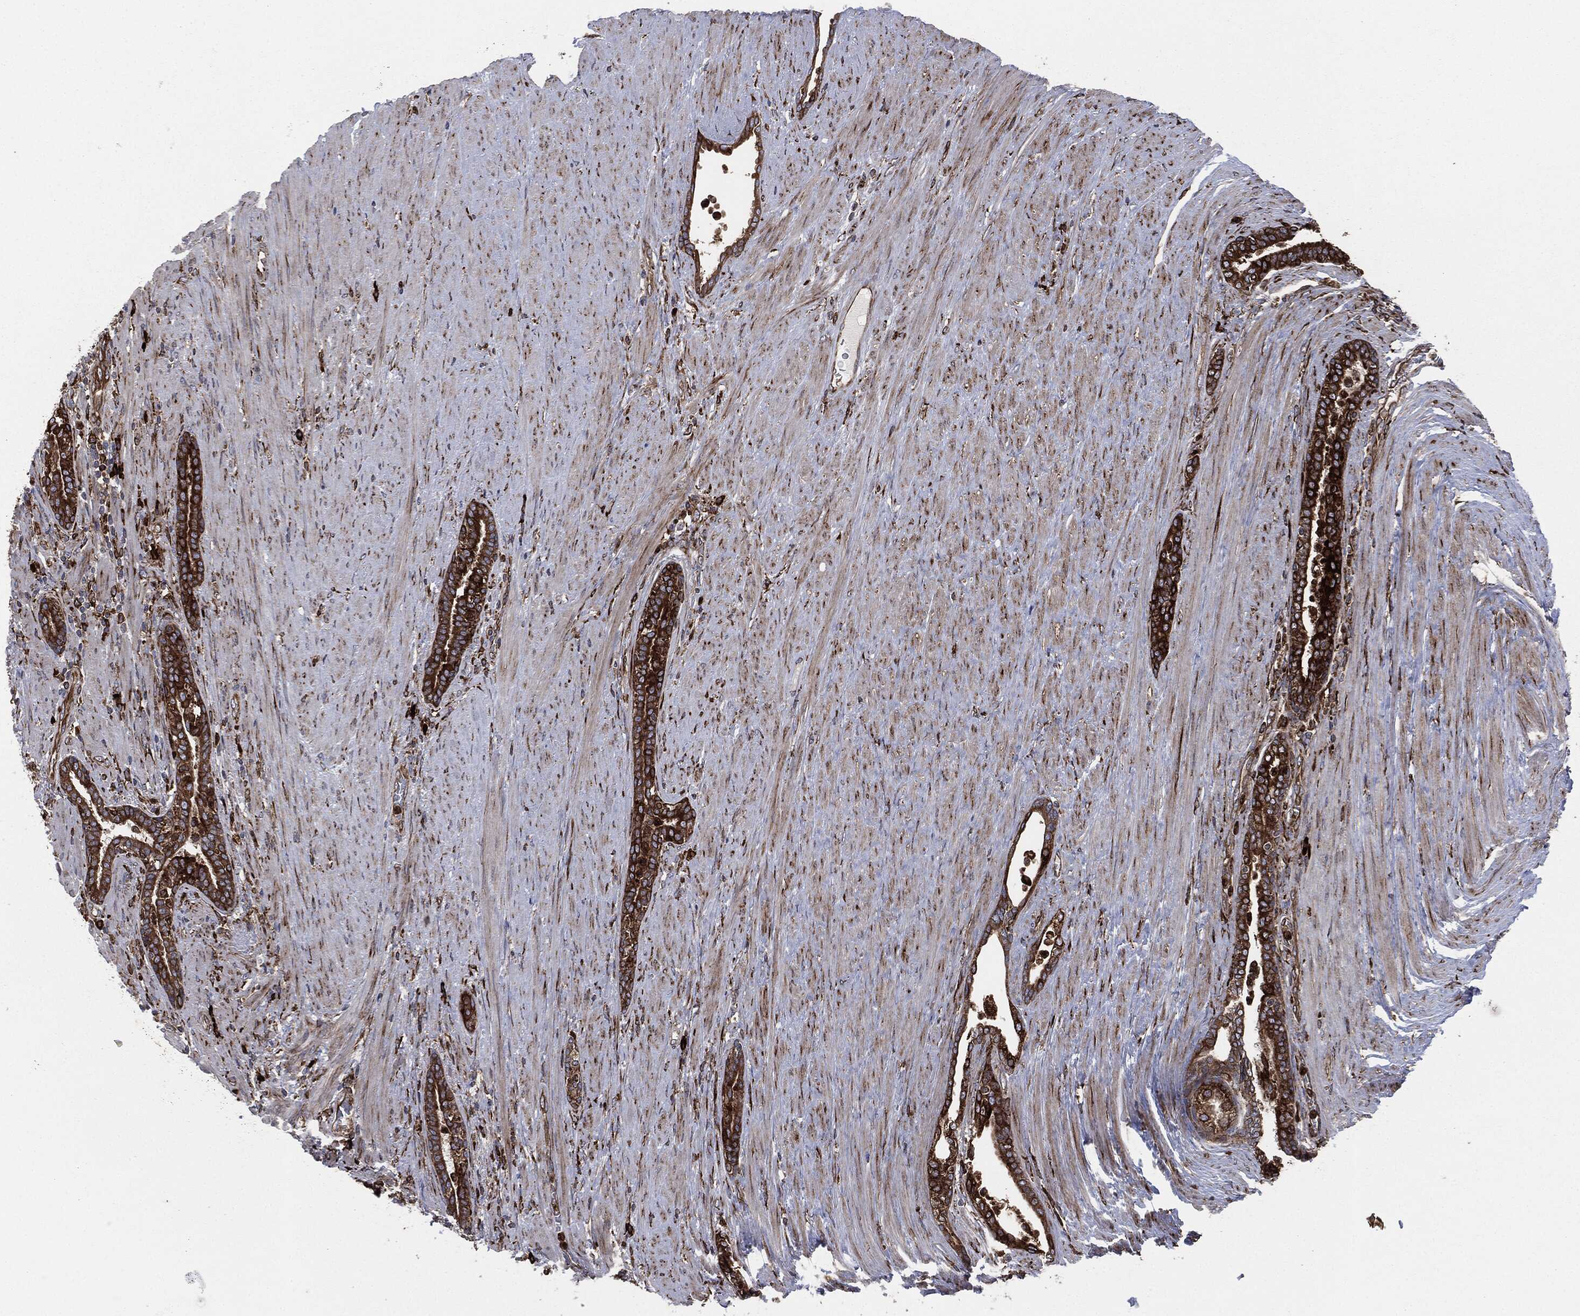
{"staining": {"intensity": "strong", "quantity": ">75%", "location": "cytoplasmic/membranous"}, "tissue": "prostate cancer", "cell_type": "Tumor cells", "image_type": "cancer", "snomed": [{"axis": "morphology", "description": "Adenocarcinoma, Low grade"}, {"axis": "topography", "description": "Prostate"}], "caption": "Immunohistochemistry (IHC) micrograph of human prostate adenocarcinoma (low-grade) stained for a protein (brown), which demonstrates high levels of strong cytoplasmic/membranous staining in about >75% of tumor cells.", "gene": "CALR", "patient": {"sex": "male", "age": 68}}